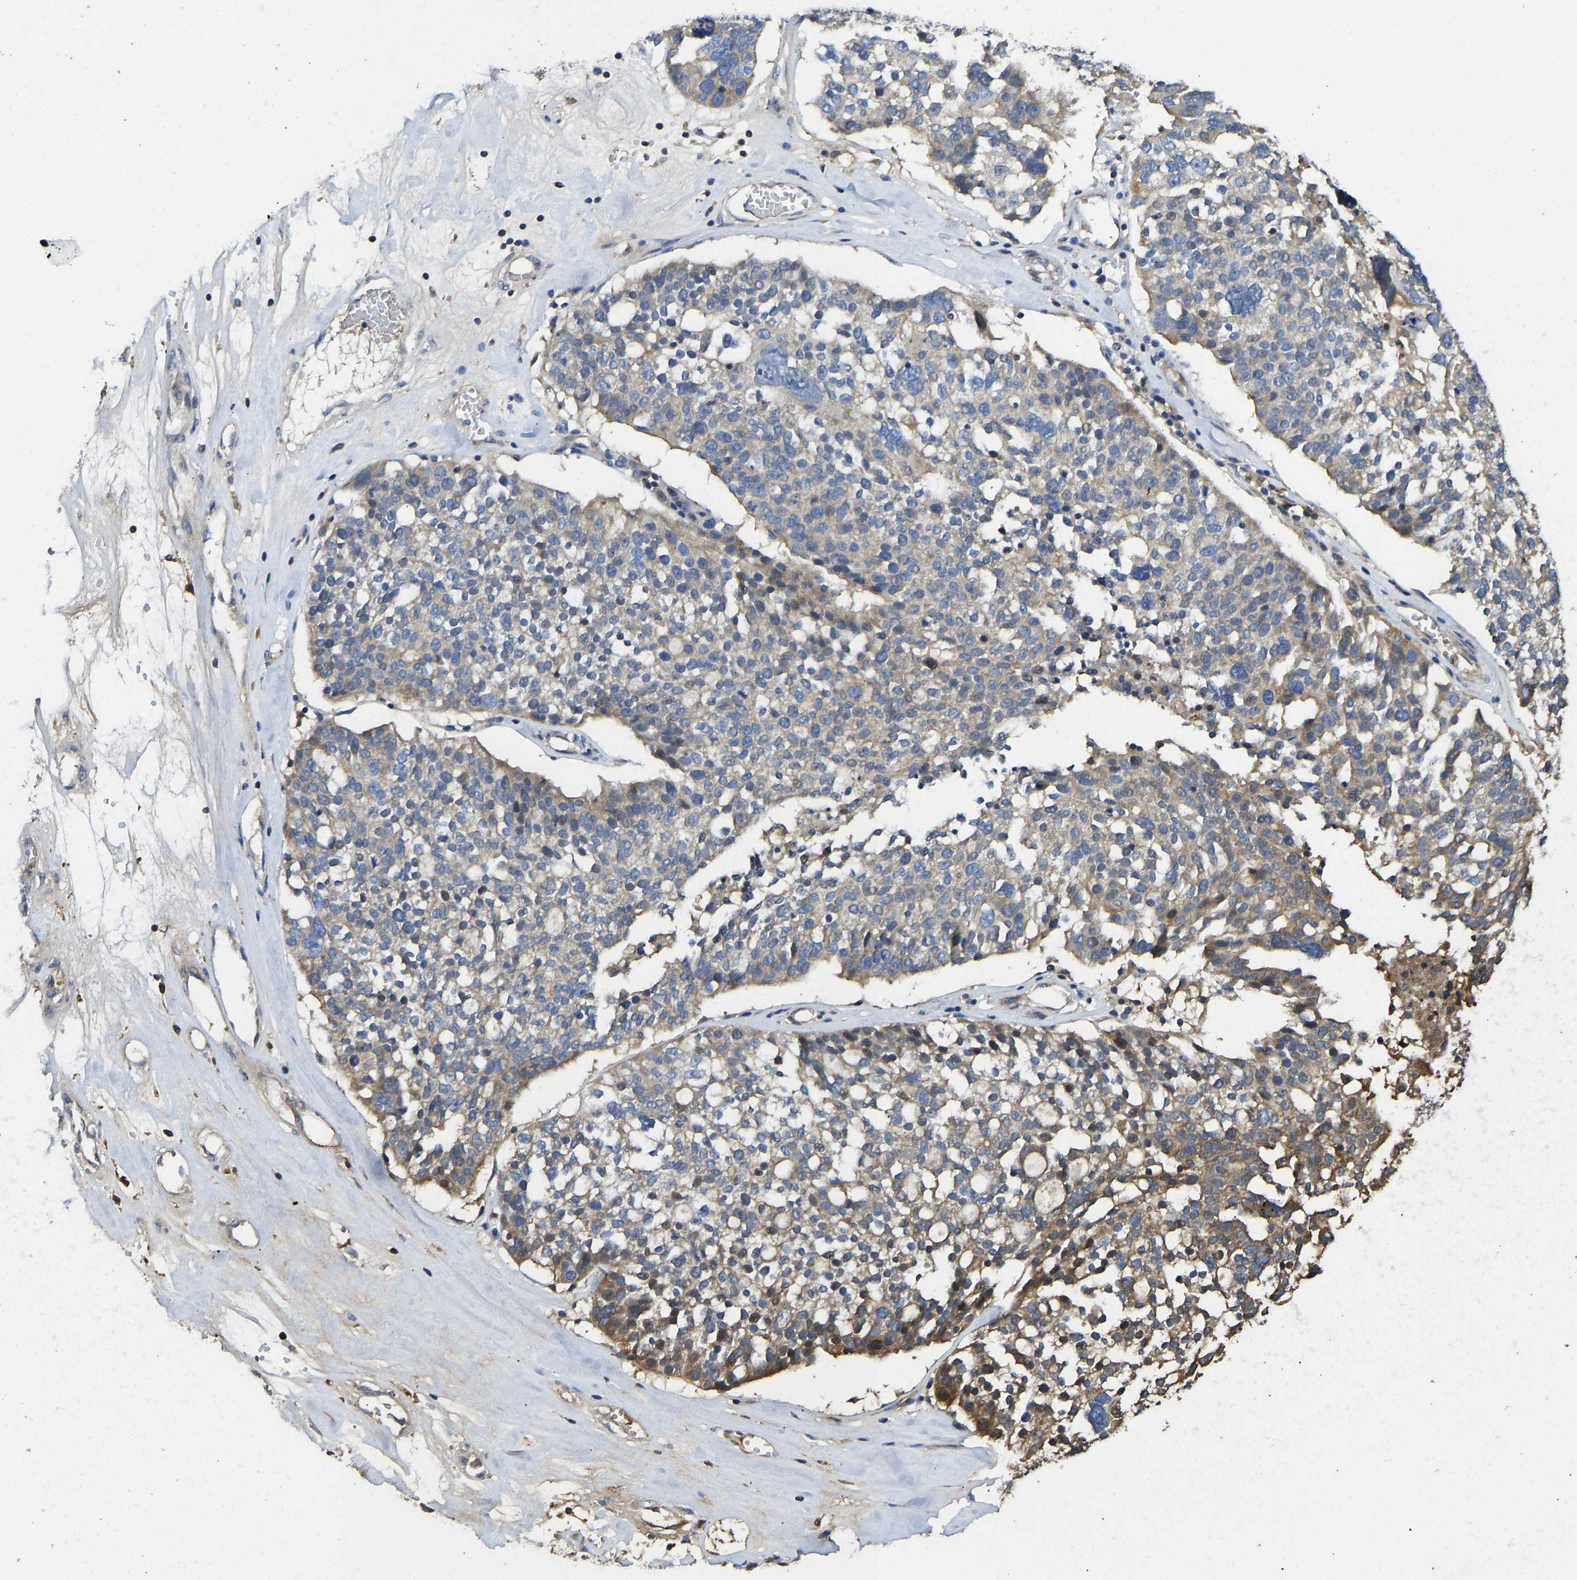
{"staining": {"intensity": "moderate", "quantity": "<25%", "location": "cytoplasmic/membranous"}, "tissue": "ovarian cancer", "cell_type": "Tumor cells", "image_type": "cancer", "snomed": [{"axis": "morphology", "description": "Cystadenocarcinoma, serous, NOS"}, {"axis": "topography", "description": "Ovary"}], "caption": "There is low levels of moderate cytoplasmic/membranous expression in tumor cells of serous cystadenocarcinoma (ovarian), as demonstrated by immunohistochemical staining (brown color).", "gene": "VCPKMT", "patient": {"sex": "female", "age": 59}}